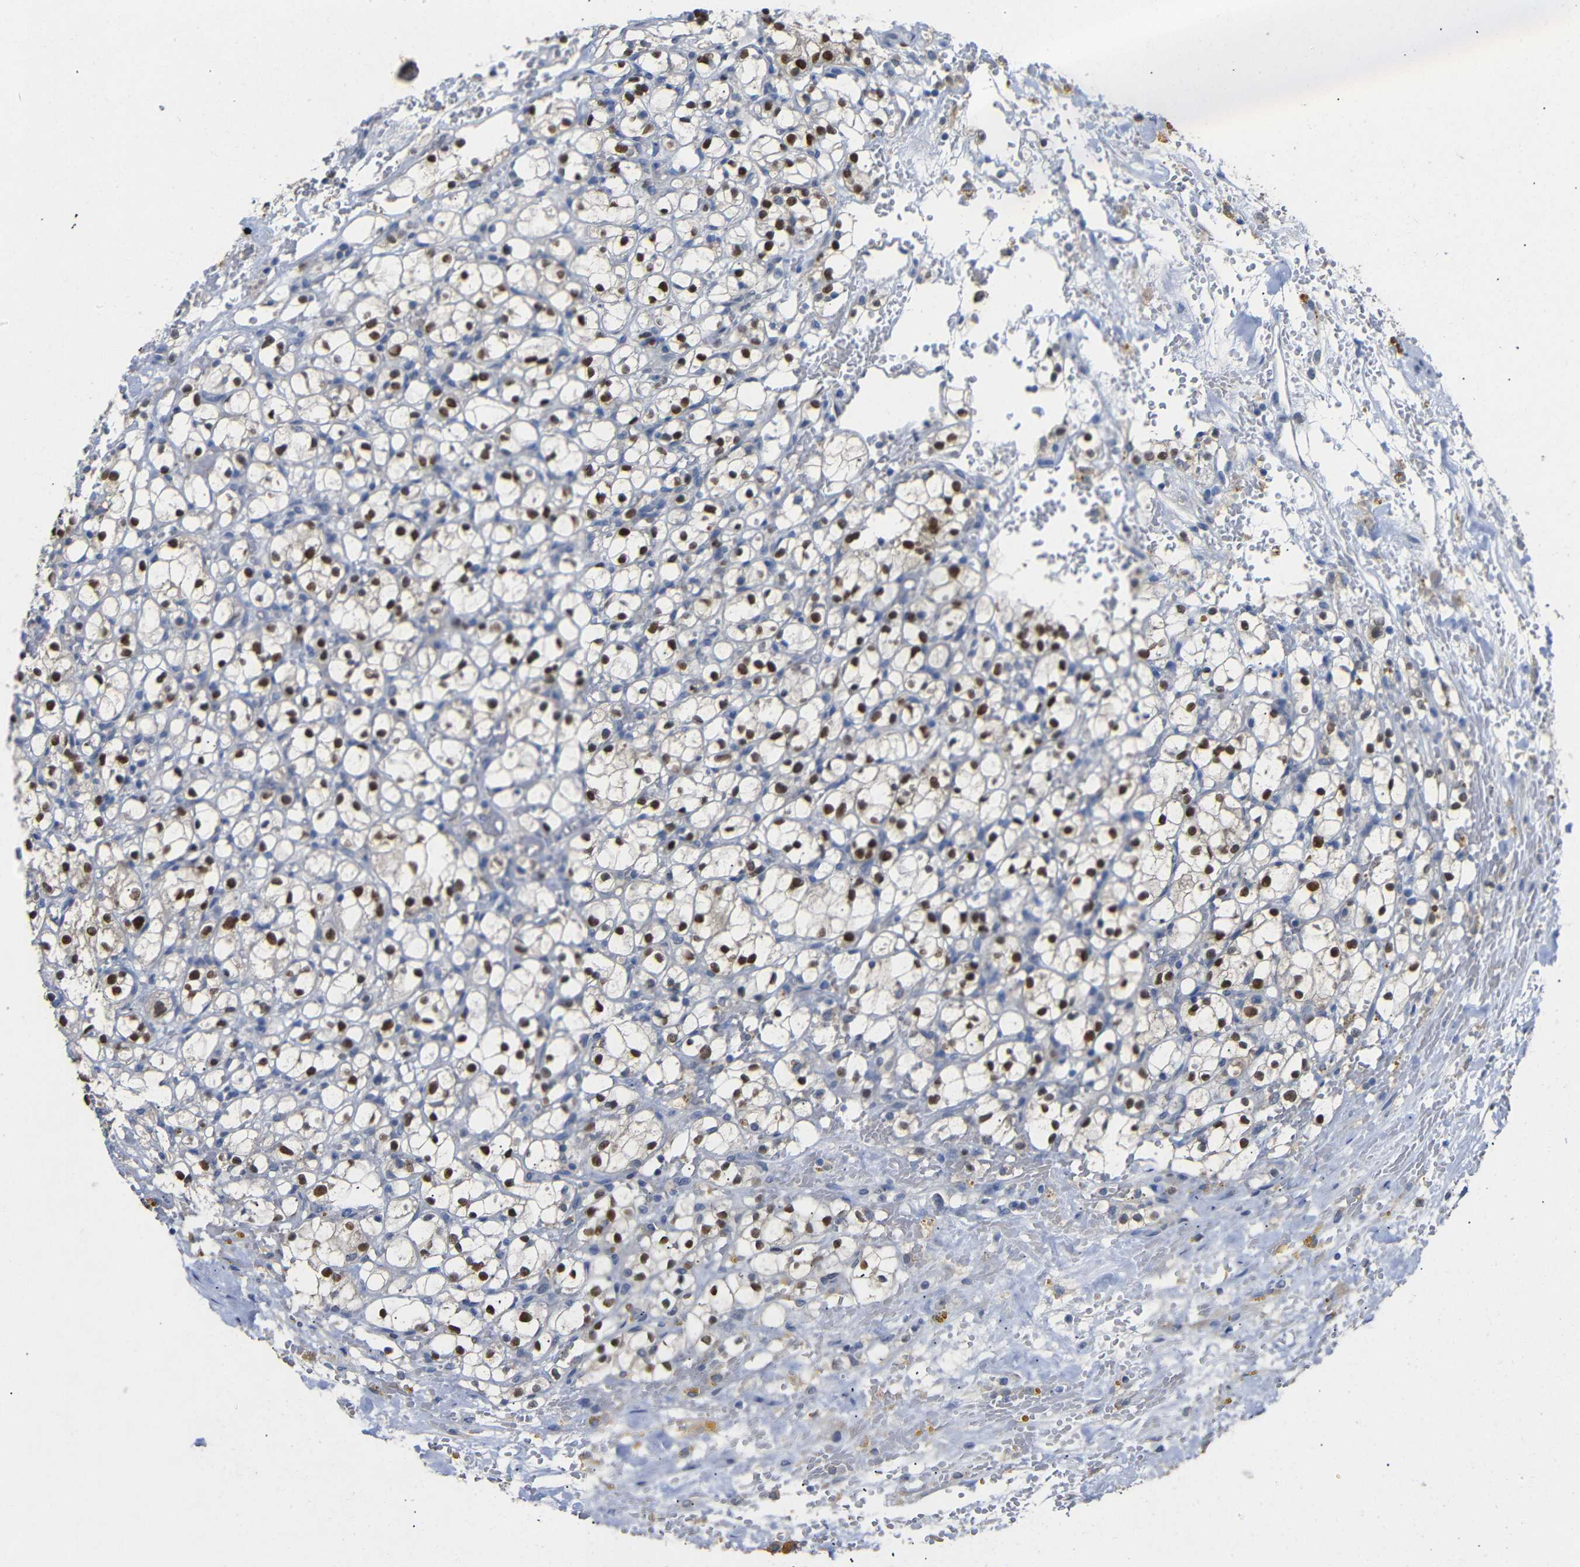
{"staining": {"intensity": "strong", "quantity": ">75%", "location": "nuclear"}, "tissue": "renal cancer", "cell_type": "Tumor cells", "image_type": "cancer", "snomed": [{"axis": "morphology", "description": "Adenocarcinoma, NOS"}, {"axis": "topography", "description": "Kidney"}], "caption": "There is high levels of strong nuclear positivity in tumor cells of renal cancer (adenocarcinoma), as demonstrated by immunohistochemical staining (brown color).", "gene": "HNF1A", "patient": {"sex": "male", "age": 61}}